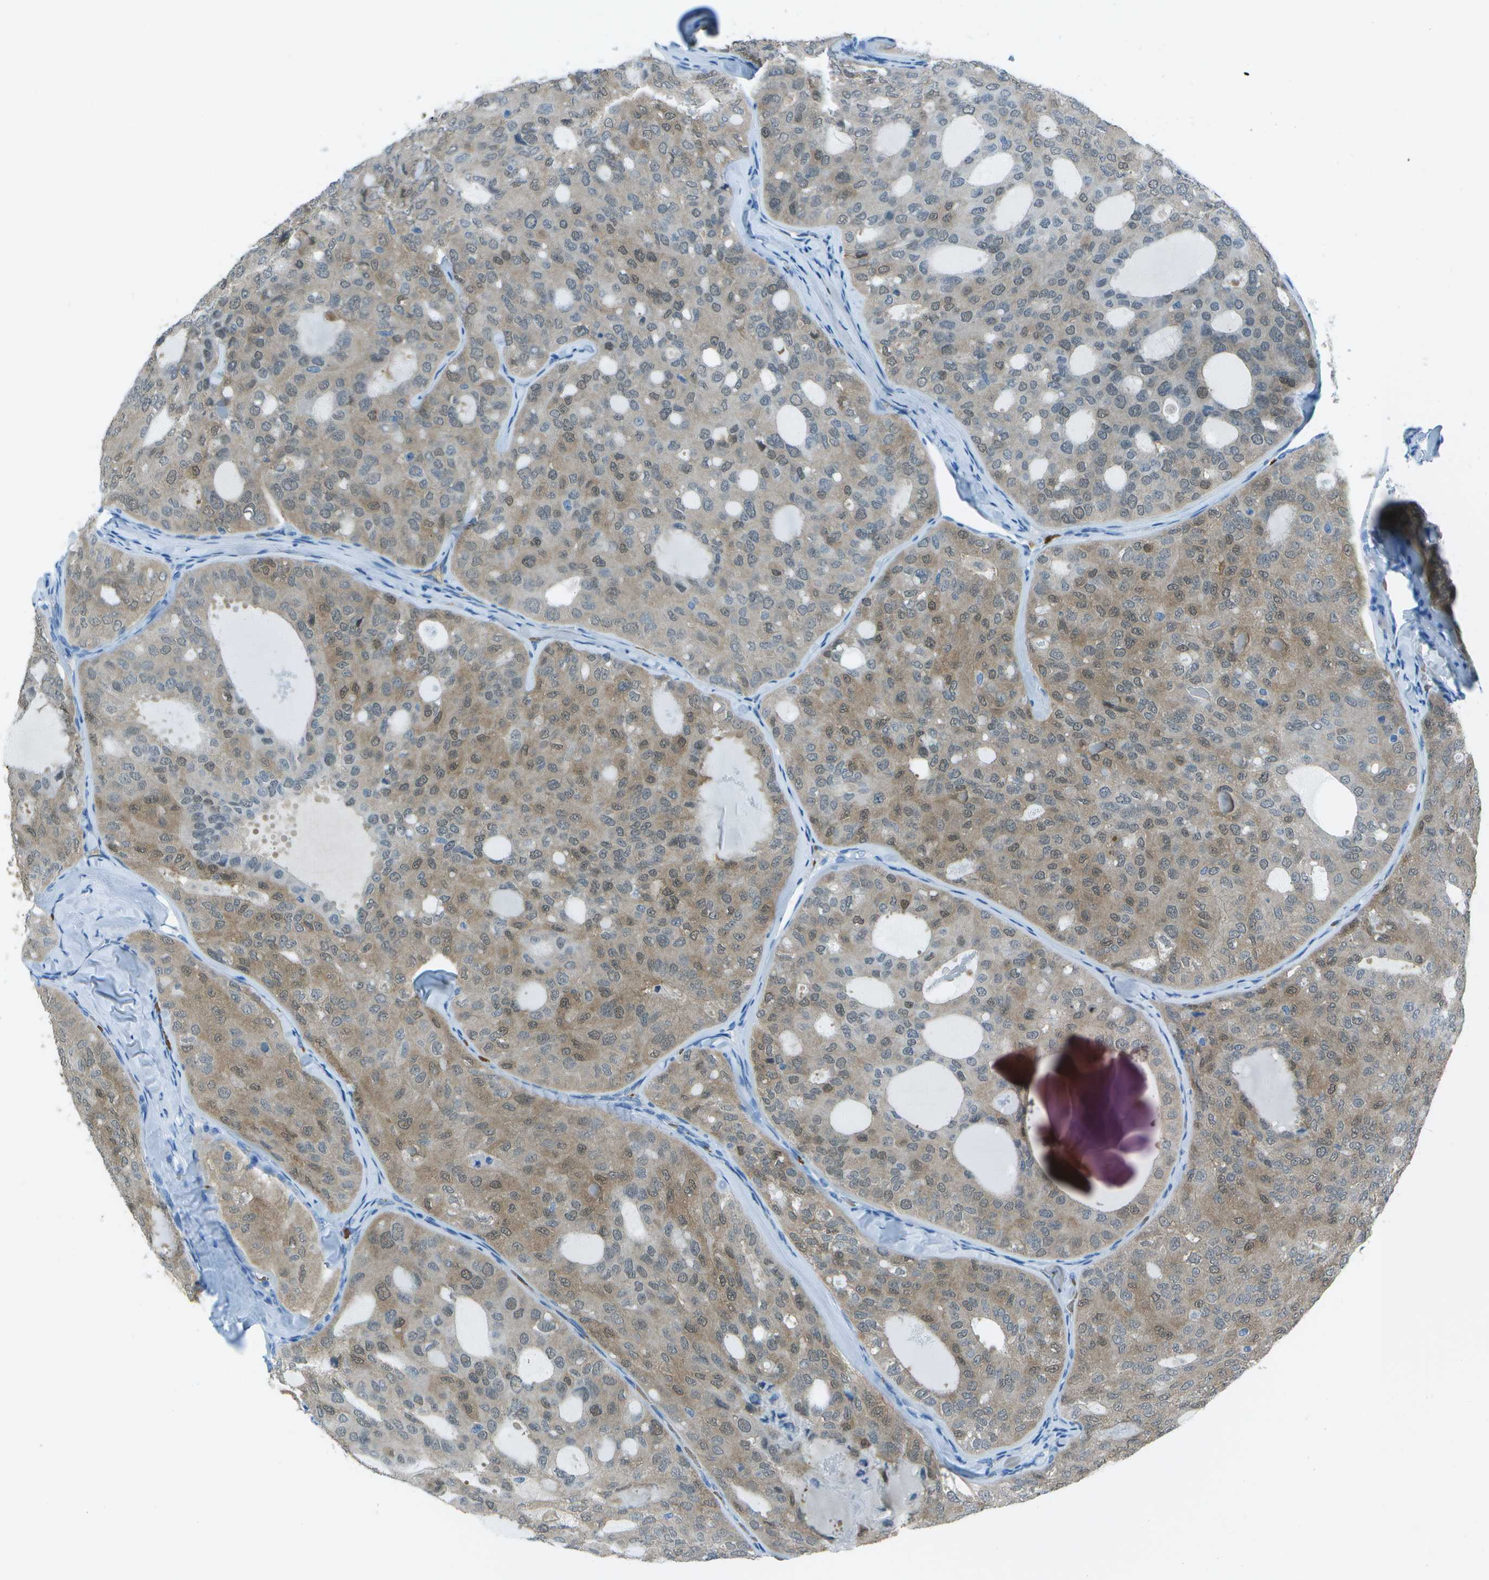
{"staining": {"intensity": "weak", "quantity": ">75%", "location": "cytoplasmic/membranous,nuclear"}, "tissue": "thyroid cancer", "cell_type": "Tumor cells", "image_type": "cancer", "snomed": [{"axis": "morphology", "description": "Follicular adenoma carcinoma, NOS"}, {"axis": "topography", "description": "Thyroid gland"}], "caption": "Immunohistochemistry (IHC) photomicrograph of neoplastic tissue: human thyroid follicular adenoma carcinoma stained using immunohistochemistry shows low levels of weak protein expression localized specifically in the cytoplasmic/membranous and nuclear of tumor cells, appearing as a cytoplasmic/membranous and nuclear brown color.", "gene": "ASL", "patient": {"sex": "male", "age": 75}}